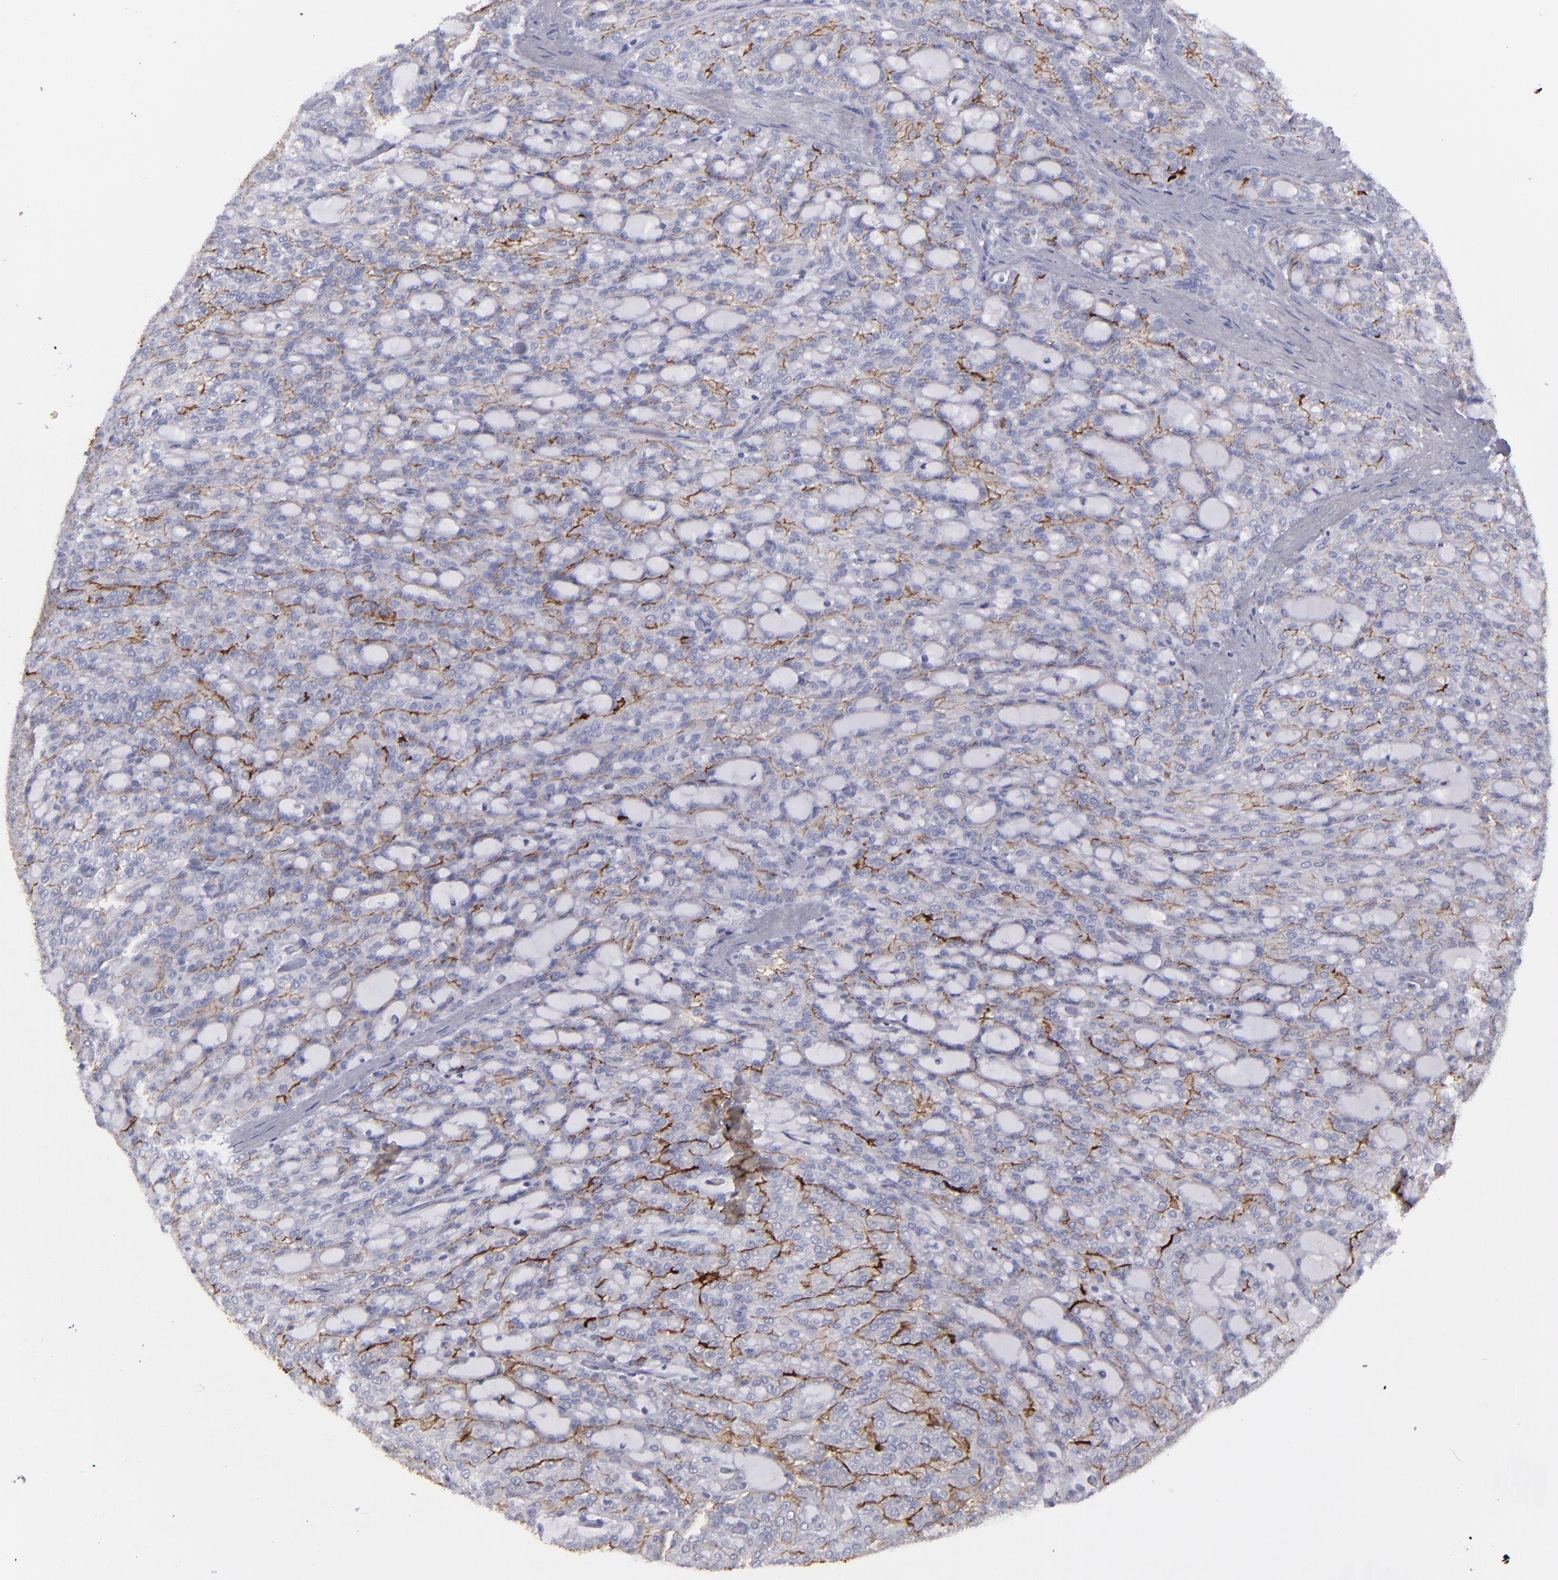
{"staining": {"intensity": "weak", "quantity": "25%-75%", "location": "cytoplasmic/membranous"}, "tissue": "renal cancer", "cell_type": "Tumor cells", "image_type": "cancer", "snomed": [{"axis": "morphology", "description": "Adenocarcinoma, NOS"}, {"axis": "topography", "description": "Kidney"}], "caption": "Renal adenocarcinoma stained for a protein (brown) exhibits weak cytoplasmic/membranous positive positivity in approximately 25%-75% of tumor cells.", "gene": "ANPEP", "patient": {"sex": "male", "age": 63}}